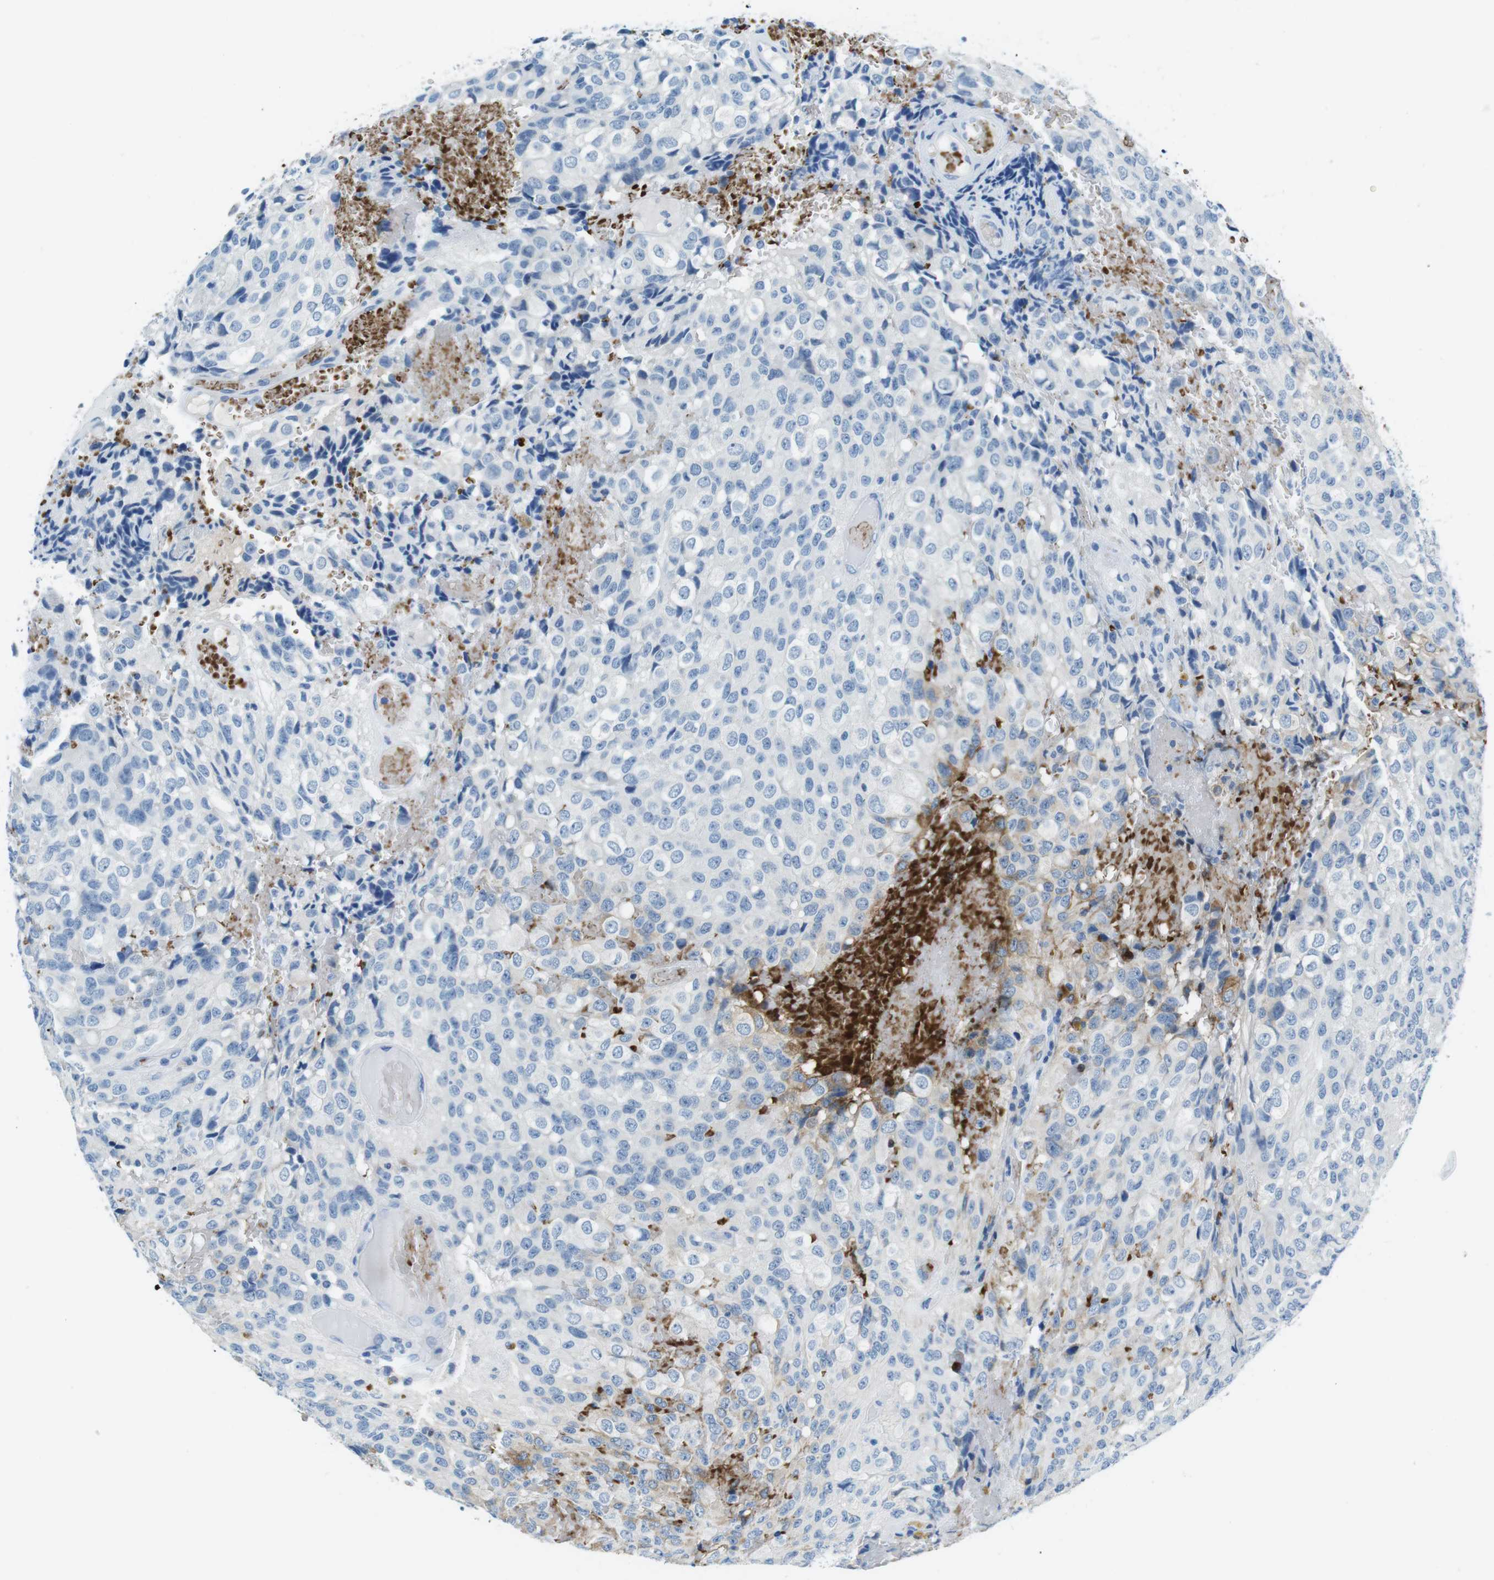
{"staining": {"intensity": "negative", "quantity": "none", "location": "none"}, "tissue": "glioma", "cell_type": "Tumor cells", "image_type": "cancer", "snomed": [{"axis": "morphology", "description": "Glioma, malignant, High grade"}, {"axis": "topography", "description": "Brain"}], "caption": "DAB immunohistochemical staining of glioma reveals no significant staining in tumor cells.", "gene": "TFAP2C", "patient": {"sex": "male", "age": 32}}